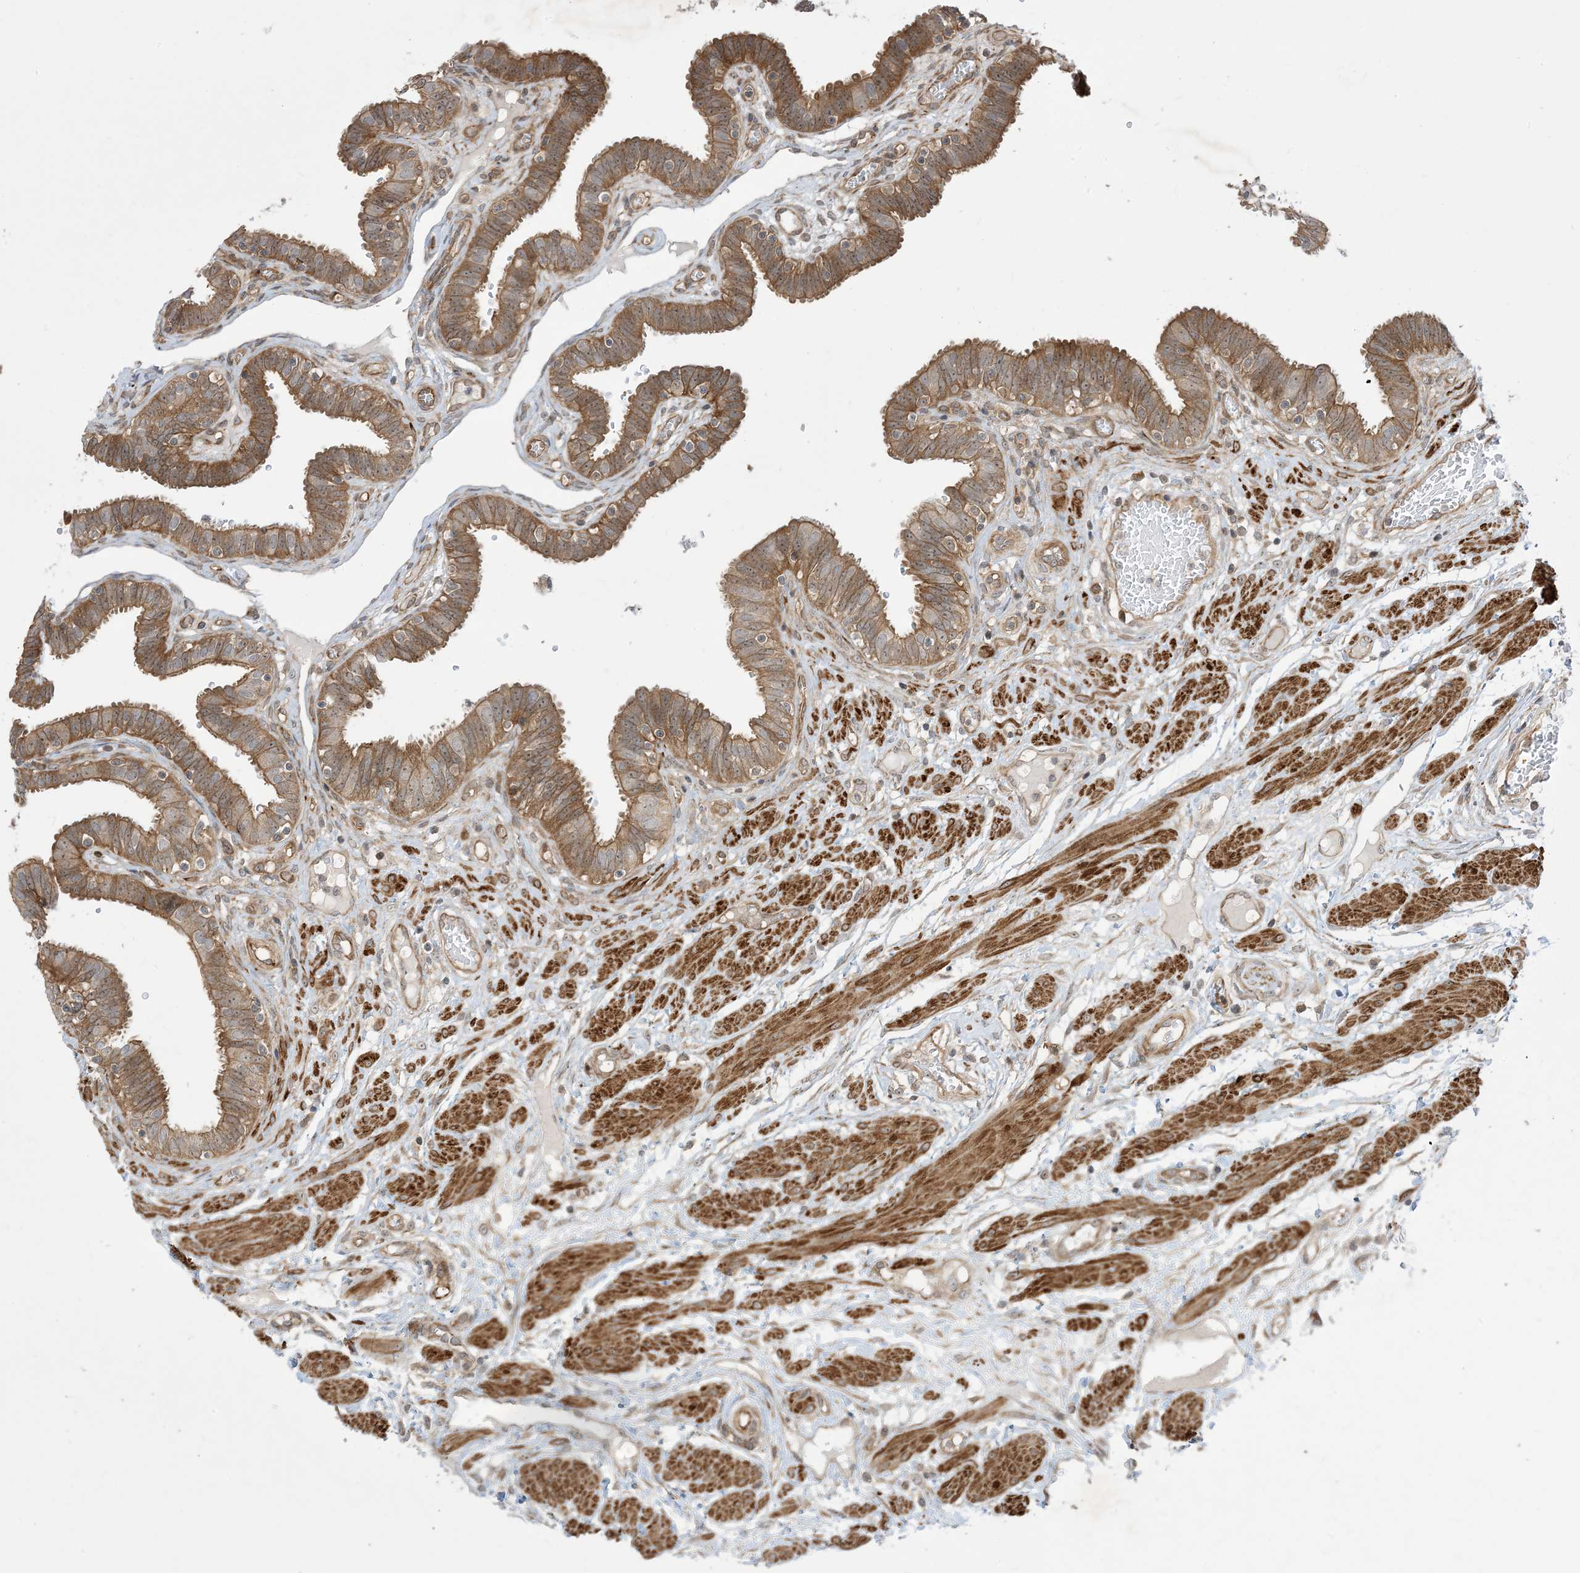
{"staining": {"intensity": "moderate", "quantity": ">75%", "location": "cytoplasmic/membranous,nuclear"}, "tissue": "fallopian tube", "cell_type": "Glandular cells", "image_type": "normal", "snomed": [{"axis": "morphology", "description": "Normal tissue, NOS"}, {"axis": "topography", "description": "Fallopian tube"}, {"axis": "topography", "description": "Placenta"}], "caption": "The immunohistochemical stain labels moderate cytoplasmic/membranous,nuclear positivity in glandular cells of unremarkable fallopian tube. The staining was performed using DAB to visualize the protein expression in brown, while the nuclei were stained in blue with hematoxylin (Magnification: 20x).", "gene": "SOGA3", "patient": {"sex": "female", "age": 32}}